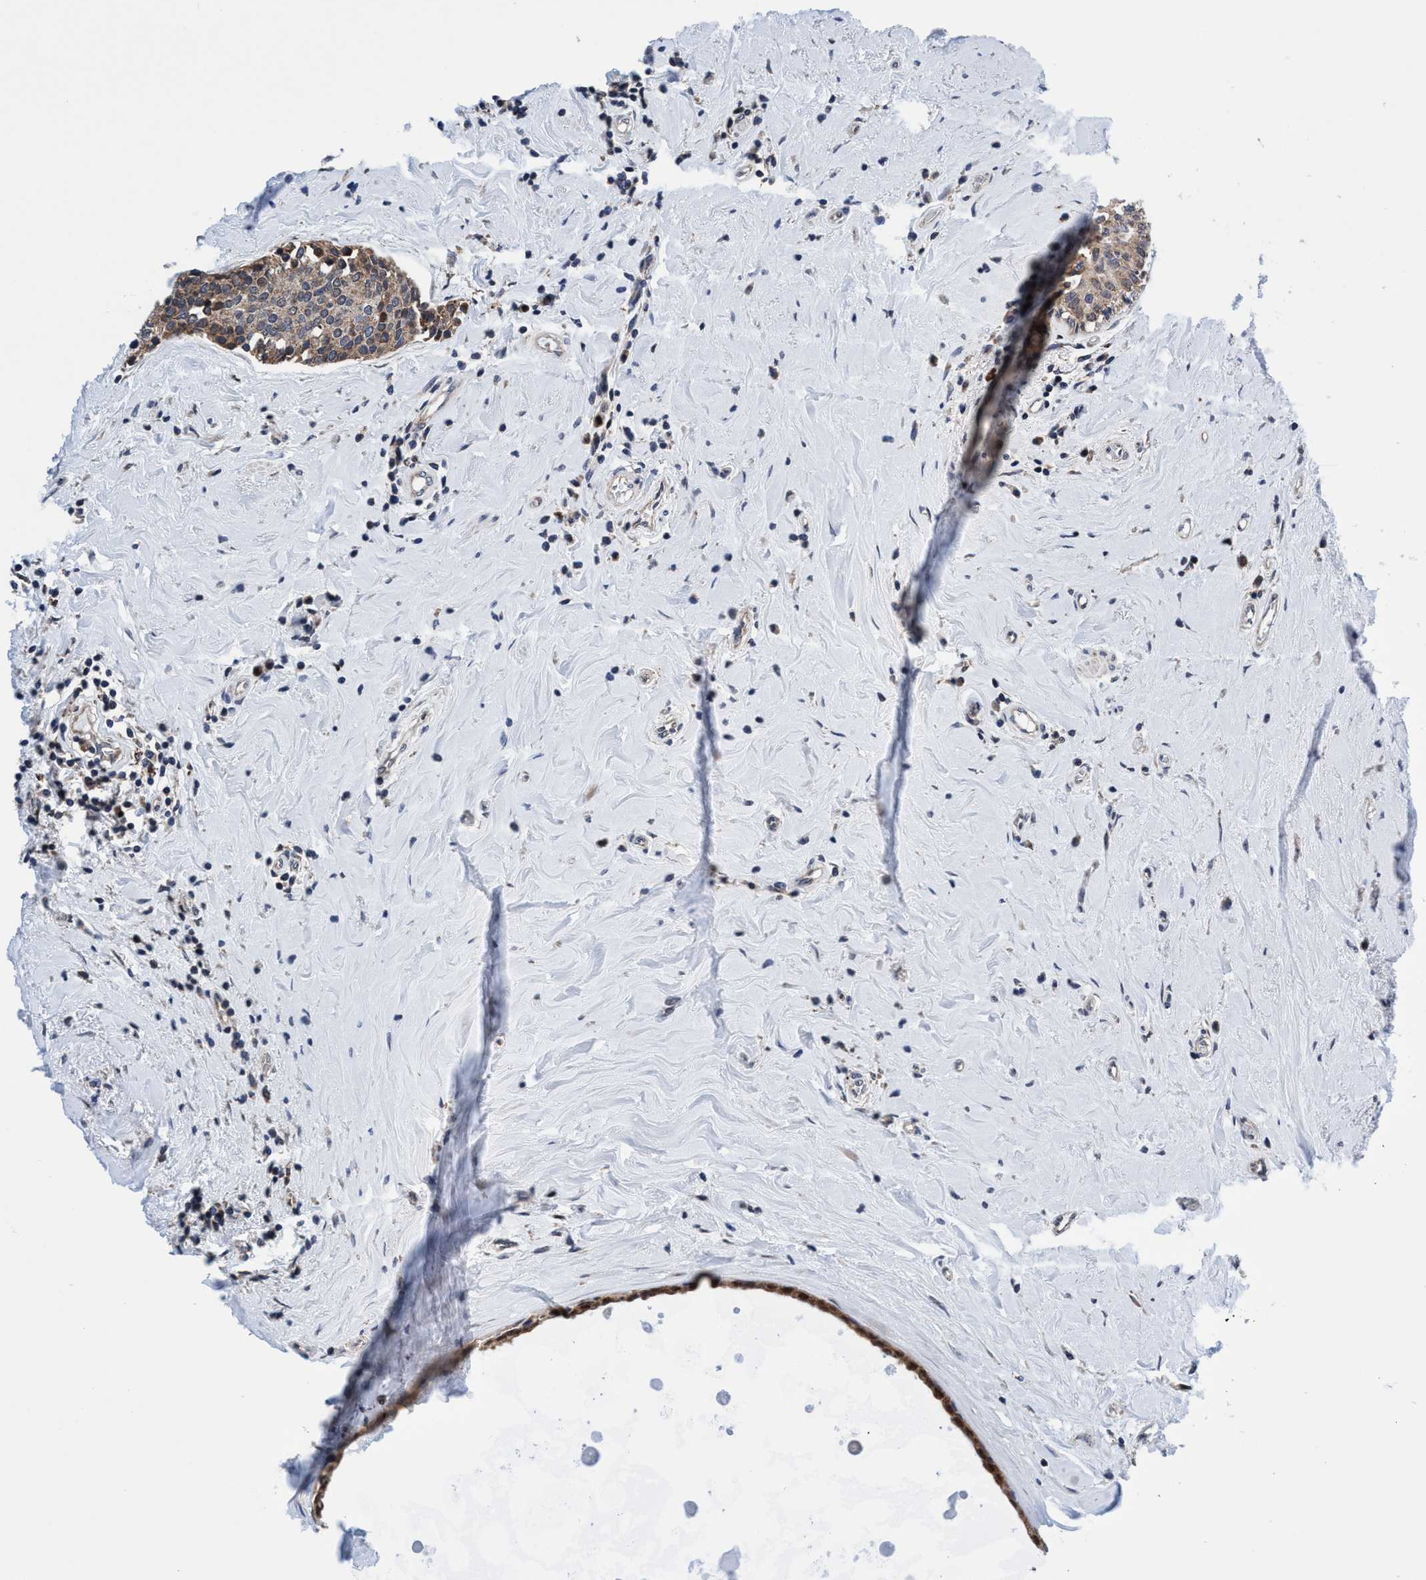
{"staining": {"intensity": "weak", "quantity": ">75%", "location": "cytoplasmic/membranous"}, "tissue": "breast cancer", "cell_type": "Tumor cells", "image_type": "cancer", "snomed": [{"axis": "morphology", "description": "Duct carcinoma"}, {"axis": "topography", "description": "Breast"}], "caption": "Breast cancer stained with IHC shows weak cytoplasmic/membranous staining in approximately >75% of tumor cells. The protein of interest is stained brown, and the nuclei are stained in blue (DAB IHC with brightfield microscopy, high magnification).", "gene": "AGAP2", "patient": {"sex": "female", "age": 55}}